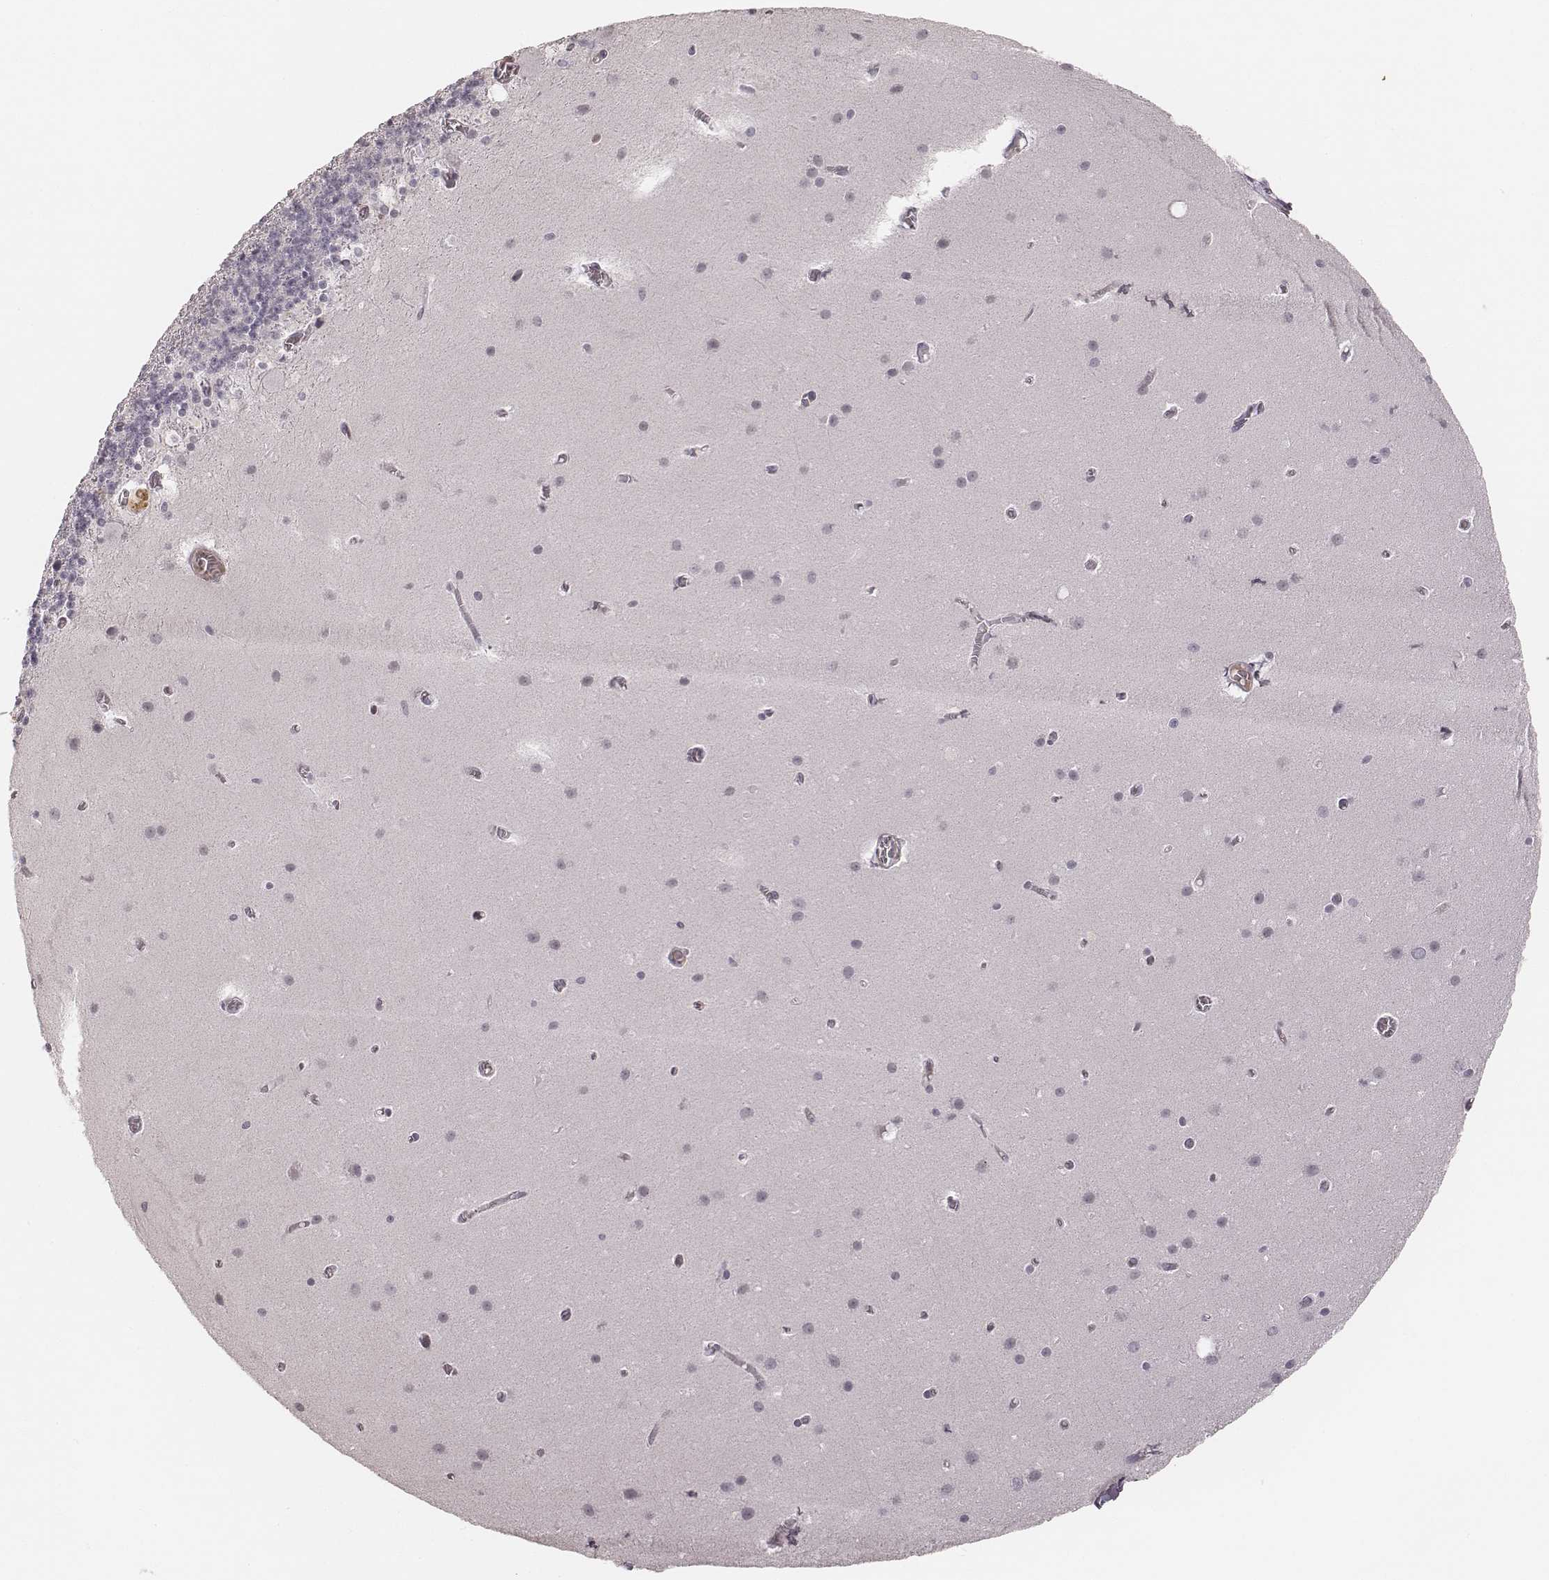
{"staining": {"intensity": "negative", "quantity": "none", "location": "none"}, "tissue": "cerebellum", "cell_type": "Cells in granular layer", "image_type": "normal", "snomed": [{"axis": "morphology", "description": "Normal tissue, NOS"}, {"axis": "topography", "description": "Cerebellum"}], "caption": "Photomicrograph shows no significant protein positivity in cells in granular layer of unremarkable cerebellum. (Brightfield microscopy of DAB immunohistochemistry at high magnification).", "gene": "MSX1", "patient": {"sex": "male", "age": 70}}